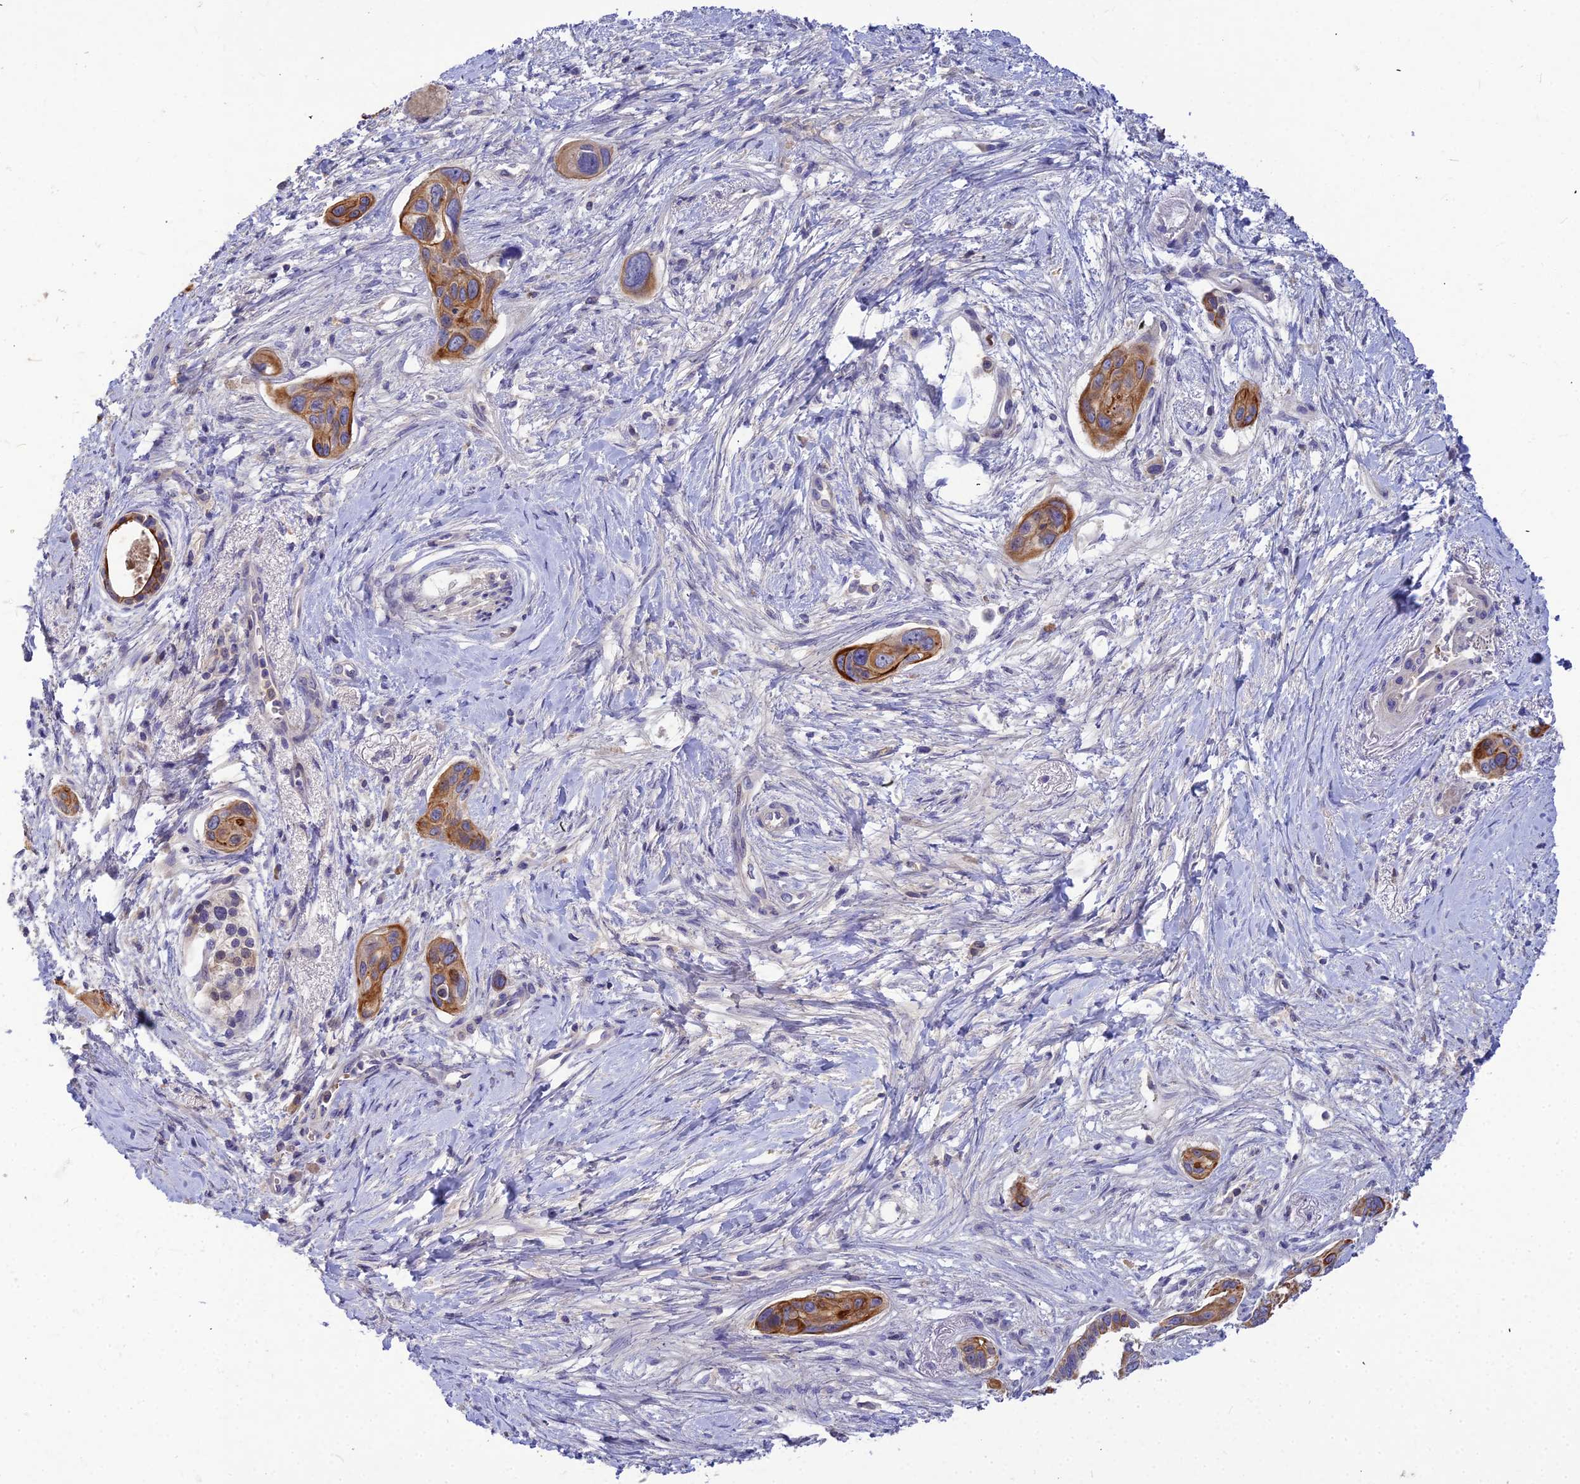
{"staining": {"intensity": "moderate", "quantity": ">75%", "location": "cytoplasmic/membranous"}, "tissue": "pancreatic cancer", "cell_type": "Tumor cells", "image_type": "cancer", "snomed": [{"axis": "morphology", "description": "Adenocarcinoma, NOS"}, {"axis": "topography", "description": "Pancreas"}], "caption": "Tumor cells exhibit medium levels of moderate cytoplasmic/membranous positivity in about >75% of cells in human pancreatic cancer. The staining was performed using DAB to visualize the protein expression in brown, while the nuclei were stained in blue with hematoxylin (Magnification: 20x).", "gene": "DMRTA1", "patient": {"sex": "male", "age": 72}}